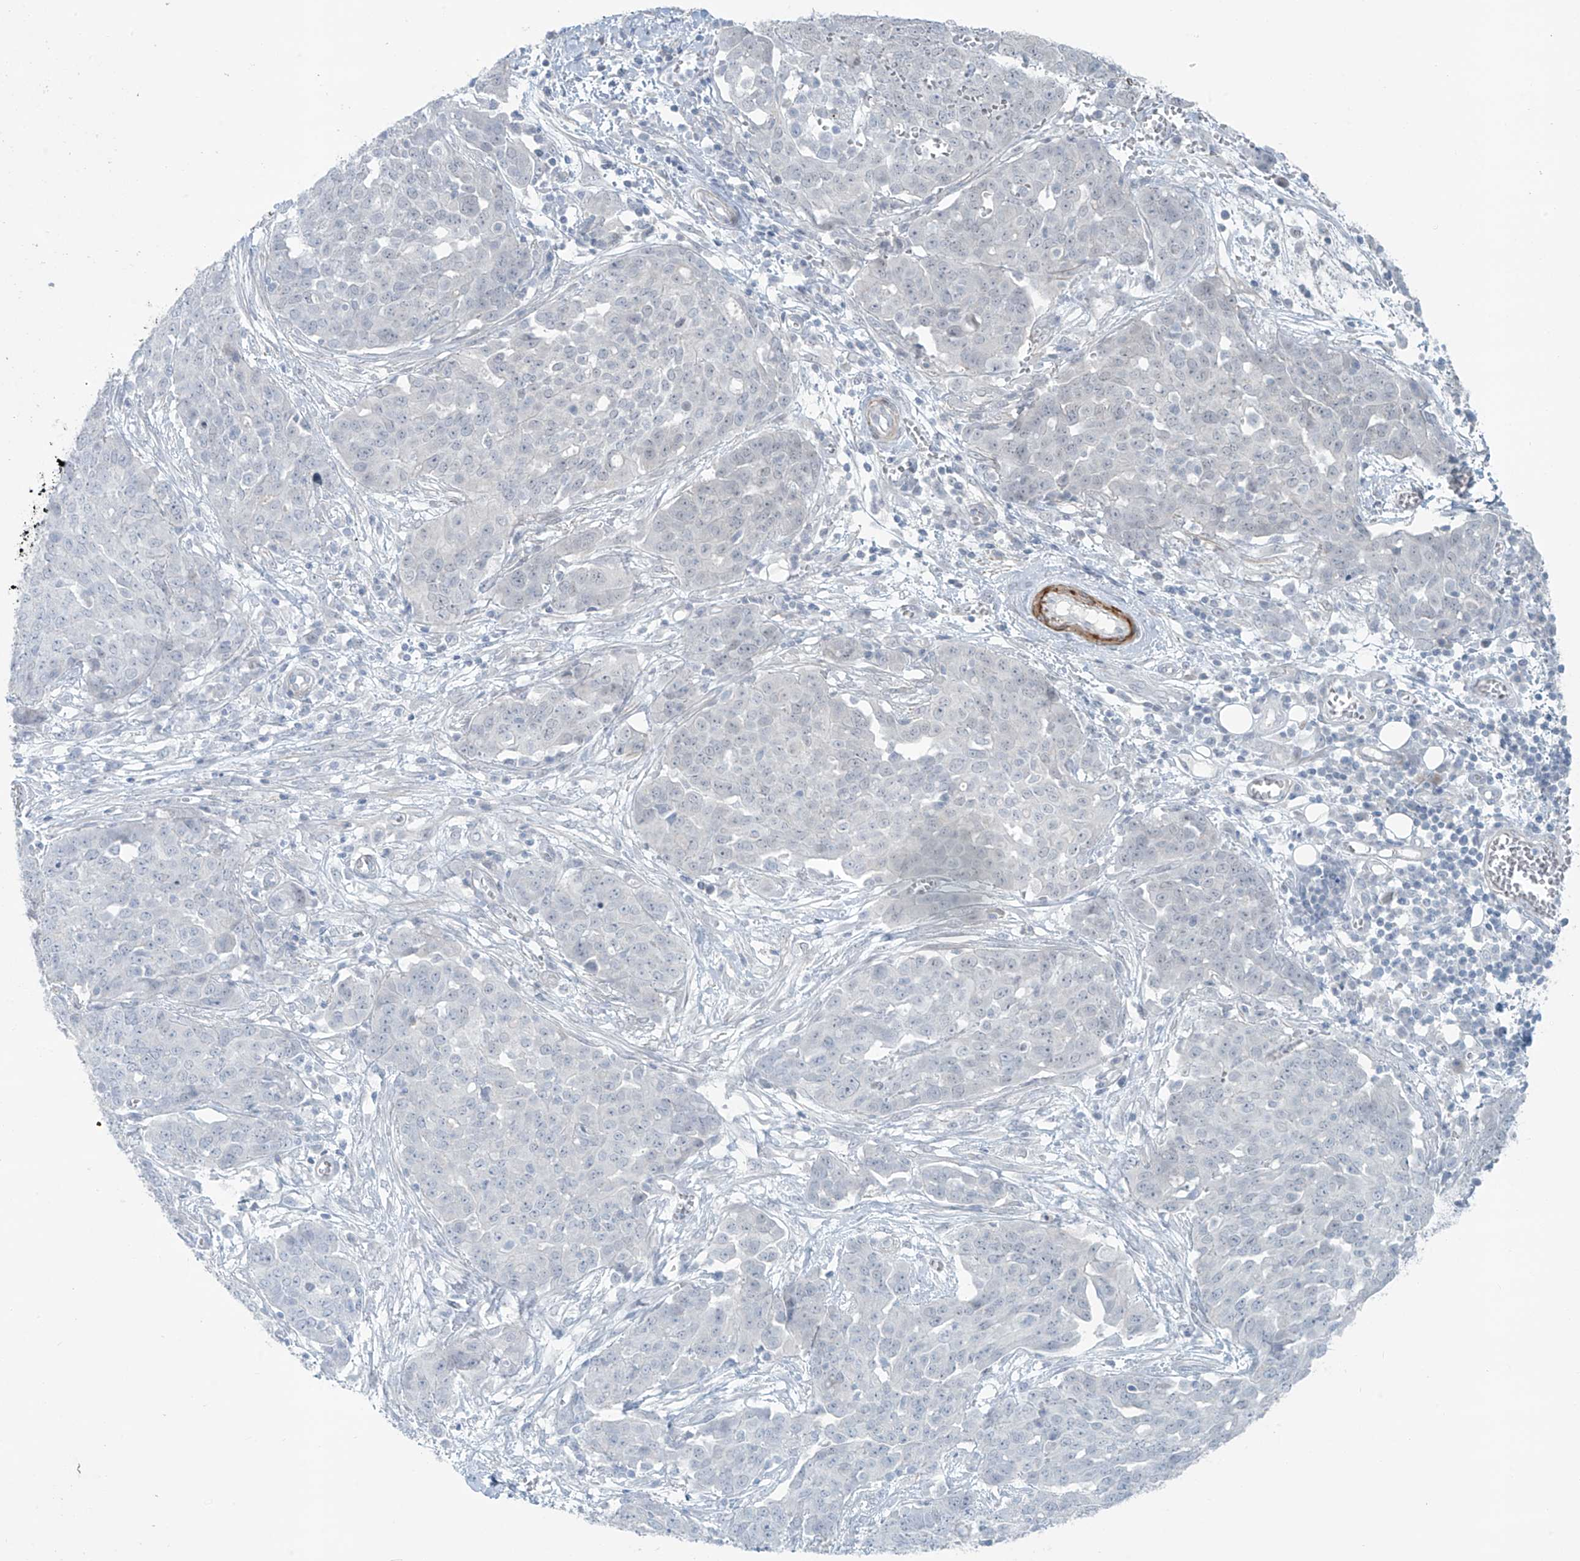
{"staining": {"intensity": "negative", "quantity": "none", "location": "none"}, "tissue": "ovarian cancer", "cell_type": "Tumor cells", "image_type": "cancer", "snomed": [{"axis": "morphology", "description": "Cystadenocarcinoma, serous, NOS"}, {"axis": "topography", "description": "Soft tissue"}, {"axis": "topography", "description": "Ovary"}], "caption": "Serous cystadenocarcinoma (ovarian) was stained to show a protein in brown. There is no significant staining in tumor cells.", "gene": "RASGEF1A", "patient": {"sex": "female", "age": 57}}